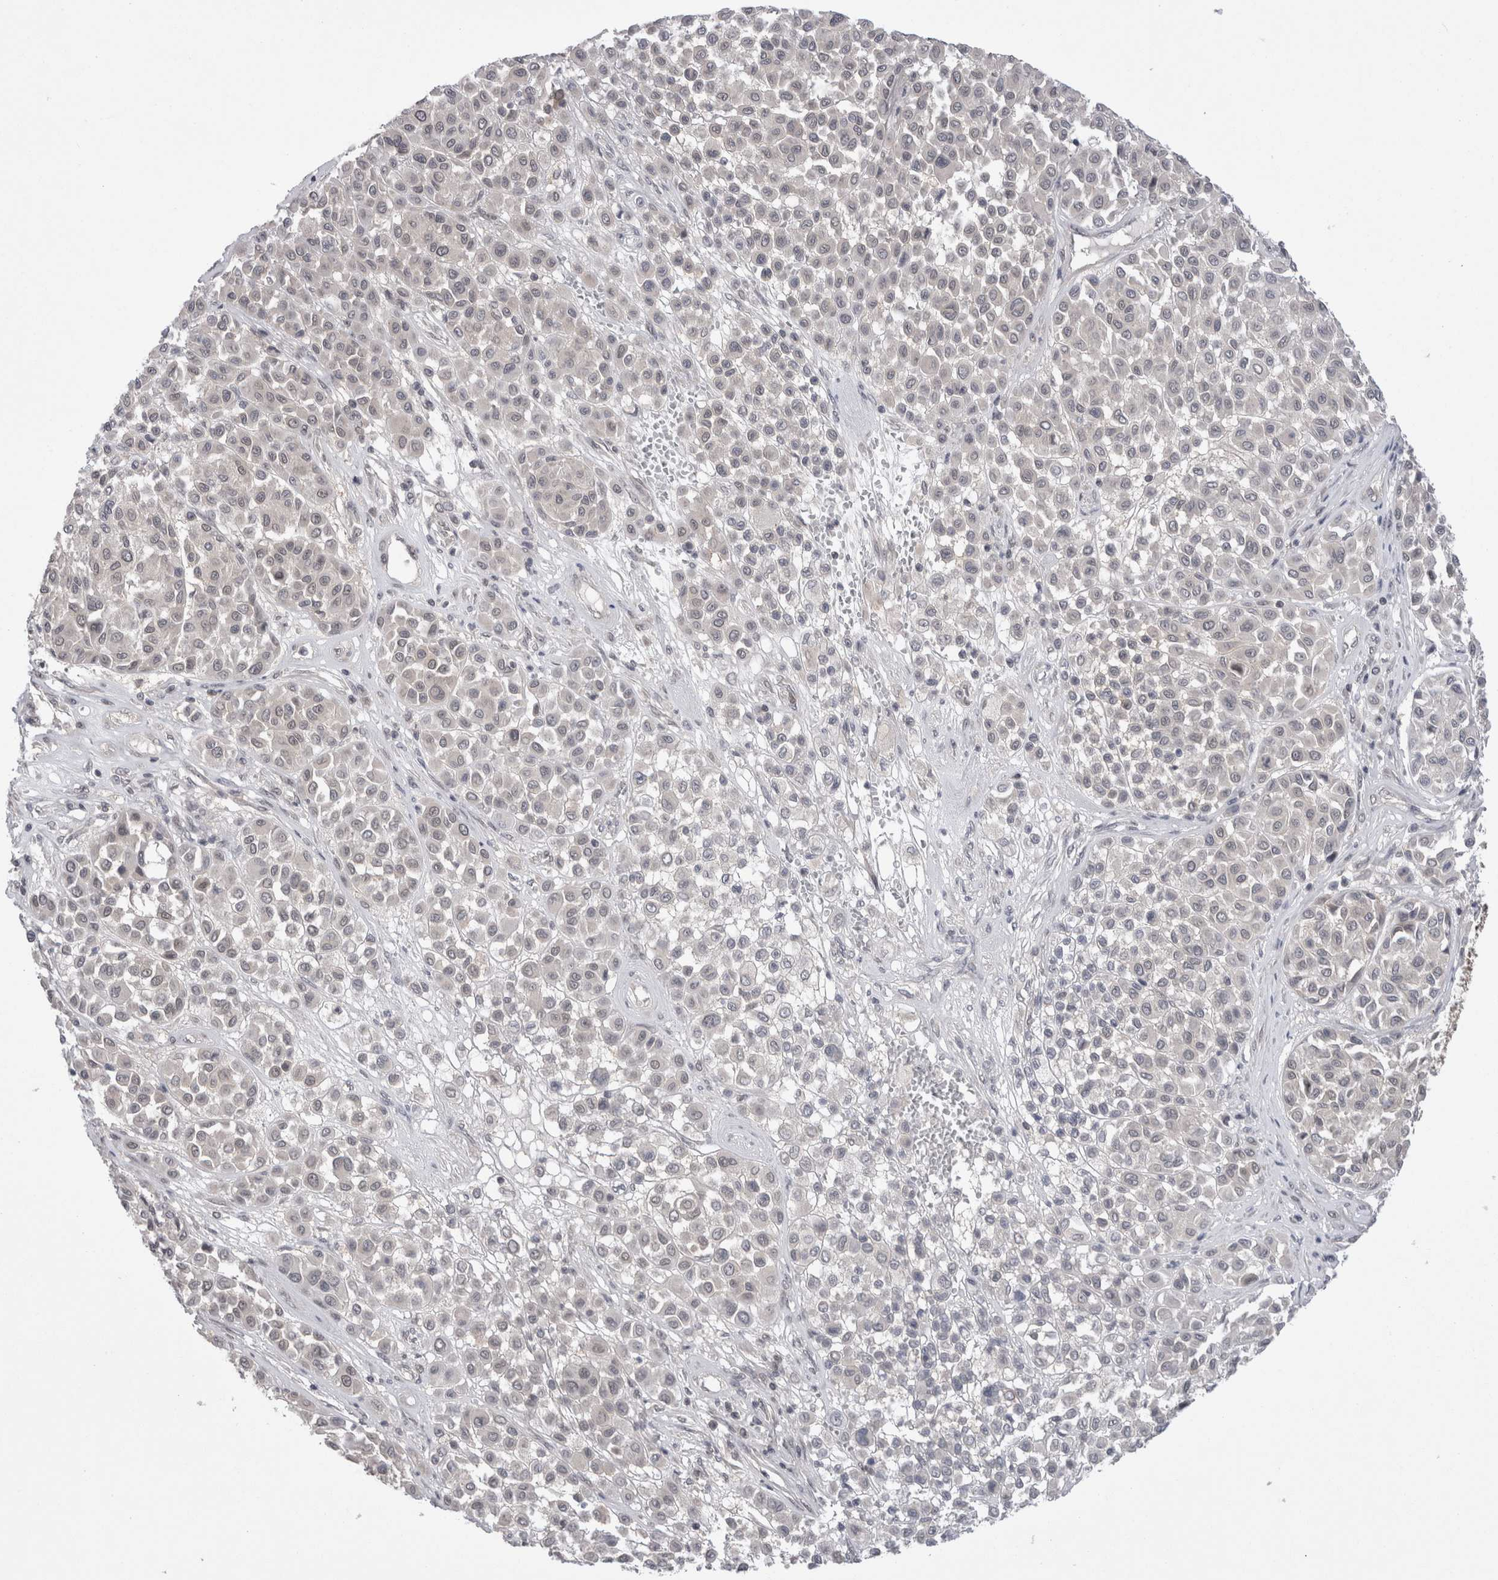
{"staining": {"intensity": "negative", "quantity": "none", "location": "none"}, "tissue": "melanoma", "cell_type": "Tumor cells", "image_type": "cancer", "snomed": [{"axis": "morphology", "description": "Malignant melanoma, Metastatic site"}, {"axis": "topography", "description": "Soft tissue"}], "caption": "IHC histopathology image of neoplastic tissue: malignant melanoma (metastatic site) stained with DAB (3,3'-diaminobenzidine) shows no significant protein staining in tumor cells.", "gene": "ZNF341", "patient": {"sex": "male", "age": 41}}